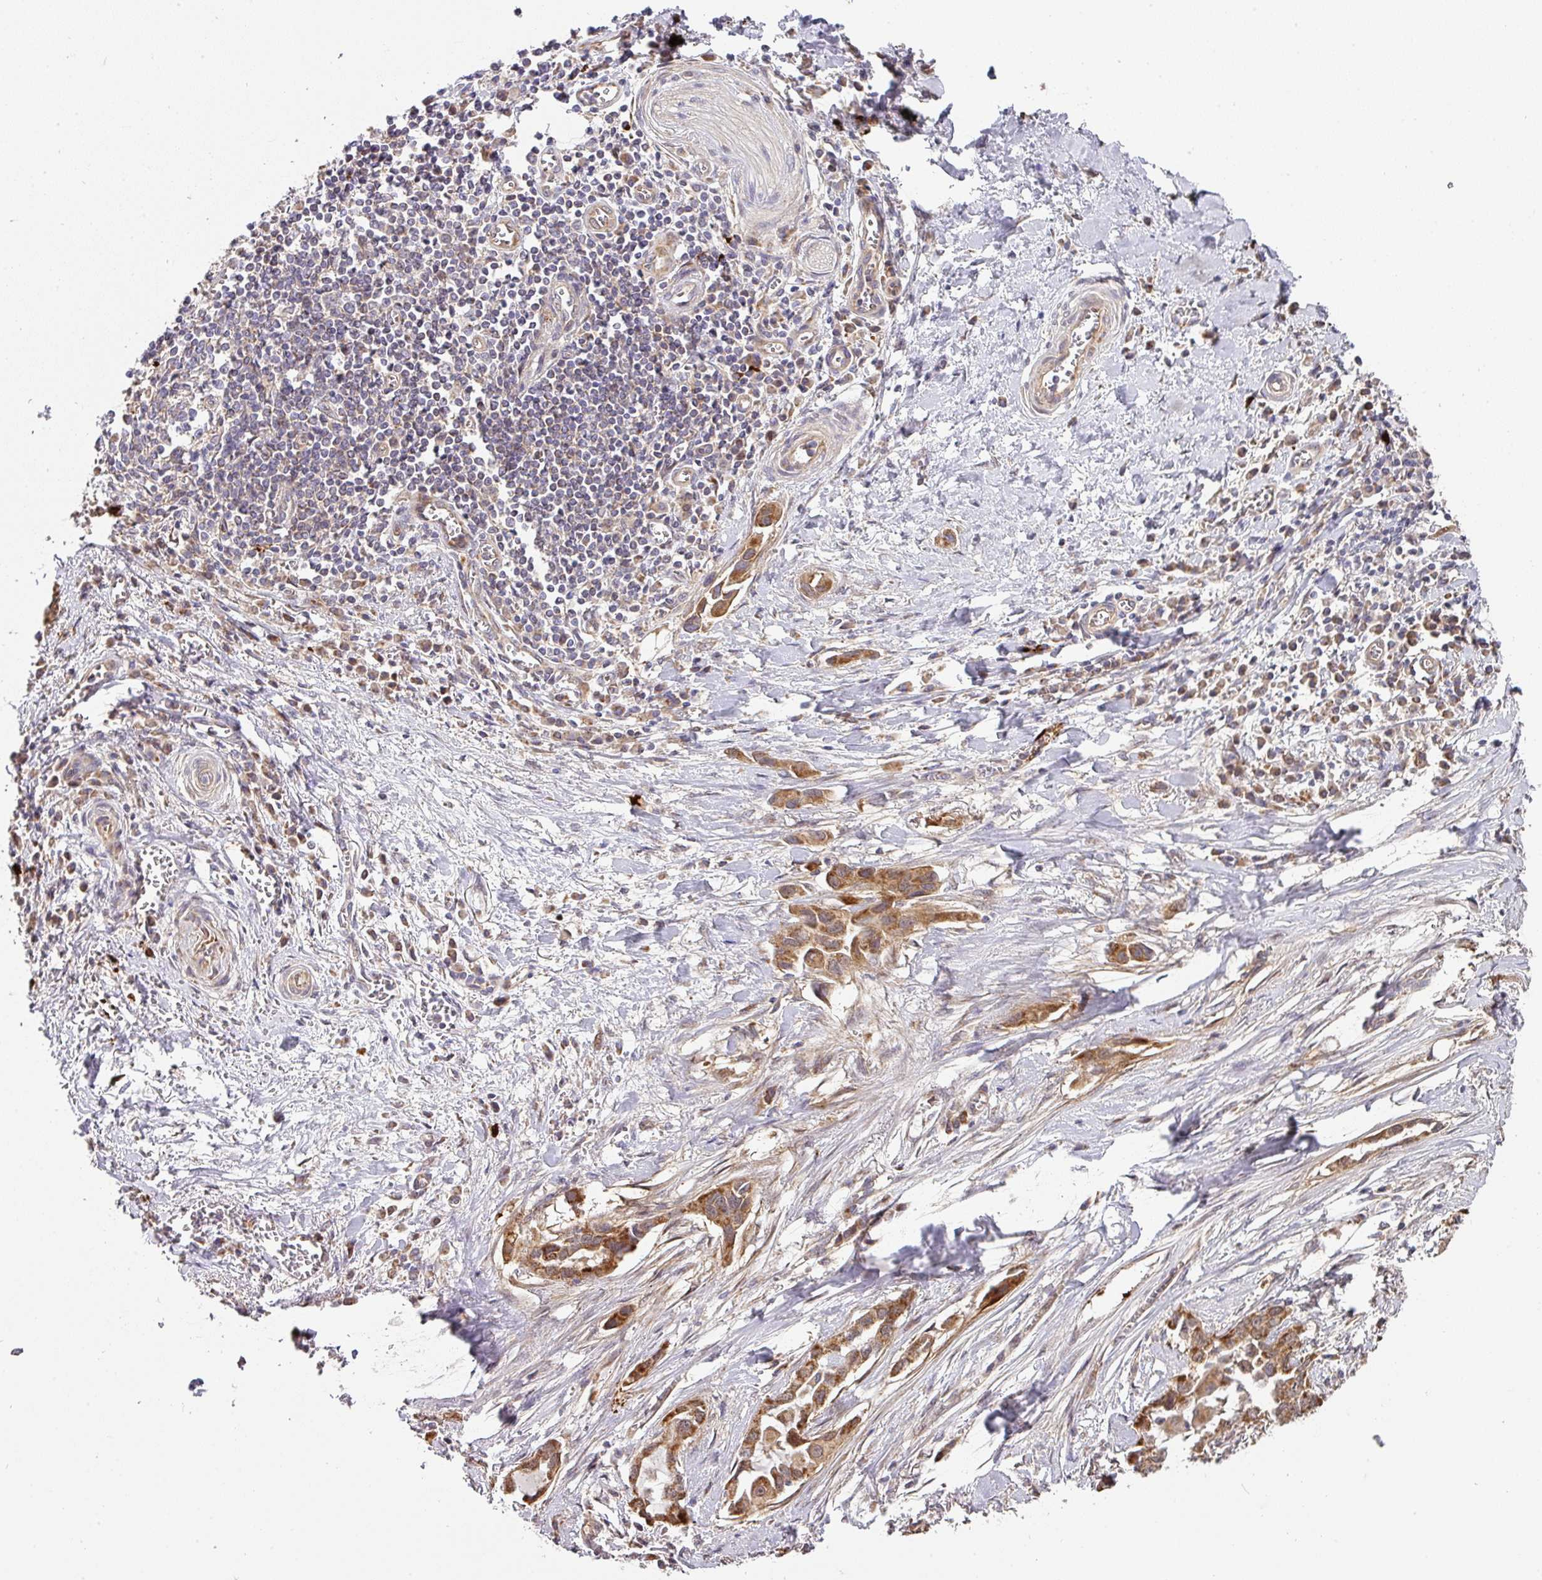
{"staining": {"intensity": "moderate", "quantity": ">75%", "location": "cytoplasmic/membranous"}, "tissue": "lung cancer", "cell_type": "Tumor cells", "image_type": "cancer", "snomed": [{"axis": "morphology", "description": "Adenocarcinoma, NOS"}, {"axis": "topography", "description": "Lung"}], "caption": "Adenocarcinoma (lung) tissue shows moderate cytoplasmic/membranous expression in approximately >75% of tumor cells, visualized by immunohistochemistry. The protein of interest is stained brown, and the nuclei are stained in blue (DAB IHC with brightfield microscopy, high magnification).", "gene": "STK35", "patient": {"sex": "female", "age": 76}}